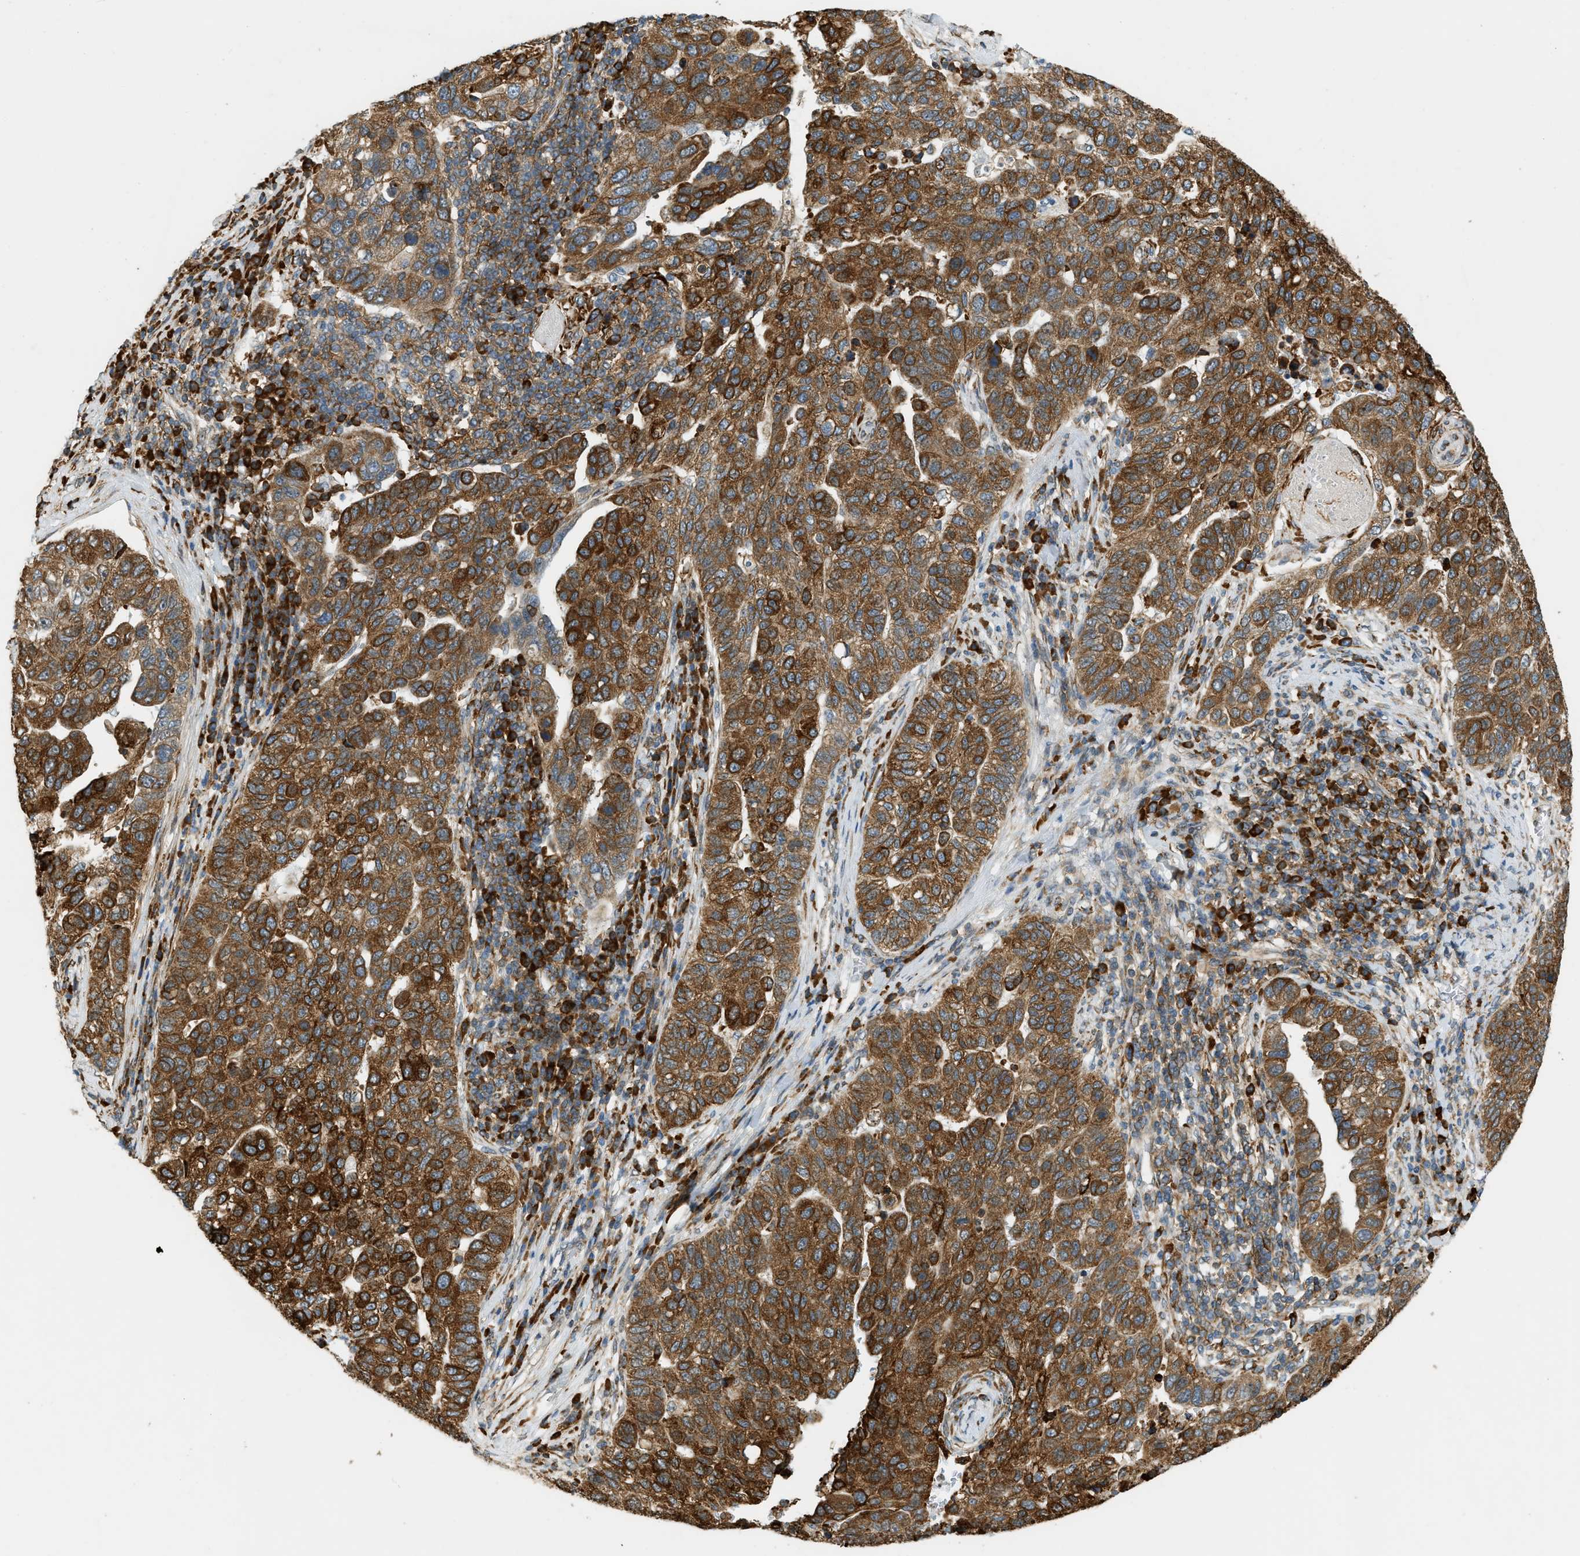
{"staining": {"intensity": "strong", "quantity": ">75%", "location": "cytoplasmic/membranous"}, "tissue": "pancreatic cancer", "cell_type": "Tumor cells", "image_type": "cancer", "snomed": [{"axis": "morphology", "description": "Adenocarcinoma, NOS"}, {"axis": "topography", "description": "Pancreas"}], "caption": "A high amount of strong cytoplasmic/membranous staining is appreciated in approximately >75% of tumor cells in adenocarcinoma (pancreatic) tissue.", "gene": "SEMA4D", "patient": {"sex": "female", "age": 61}}